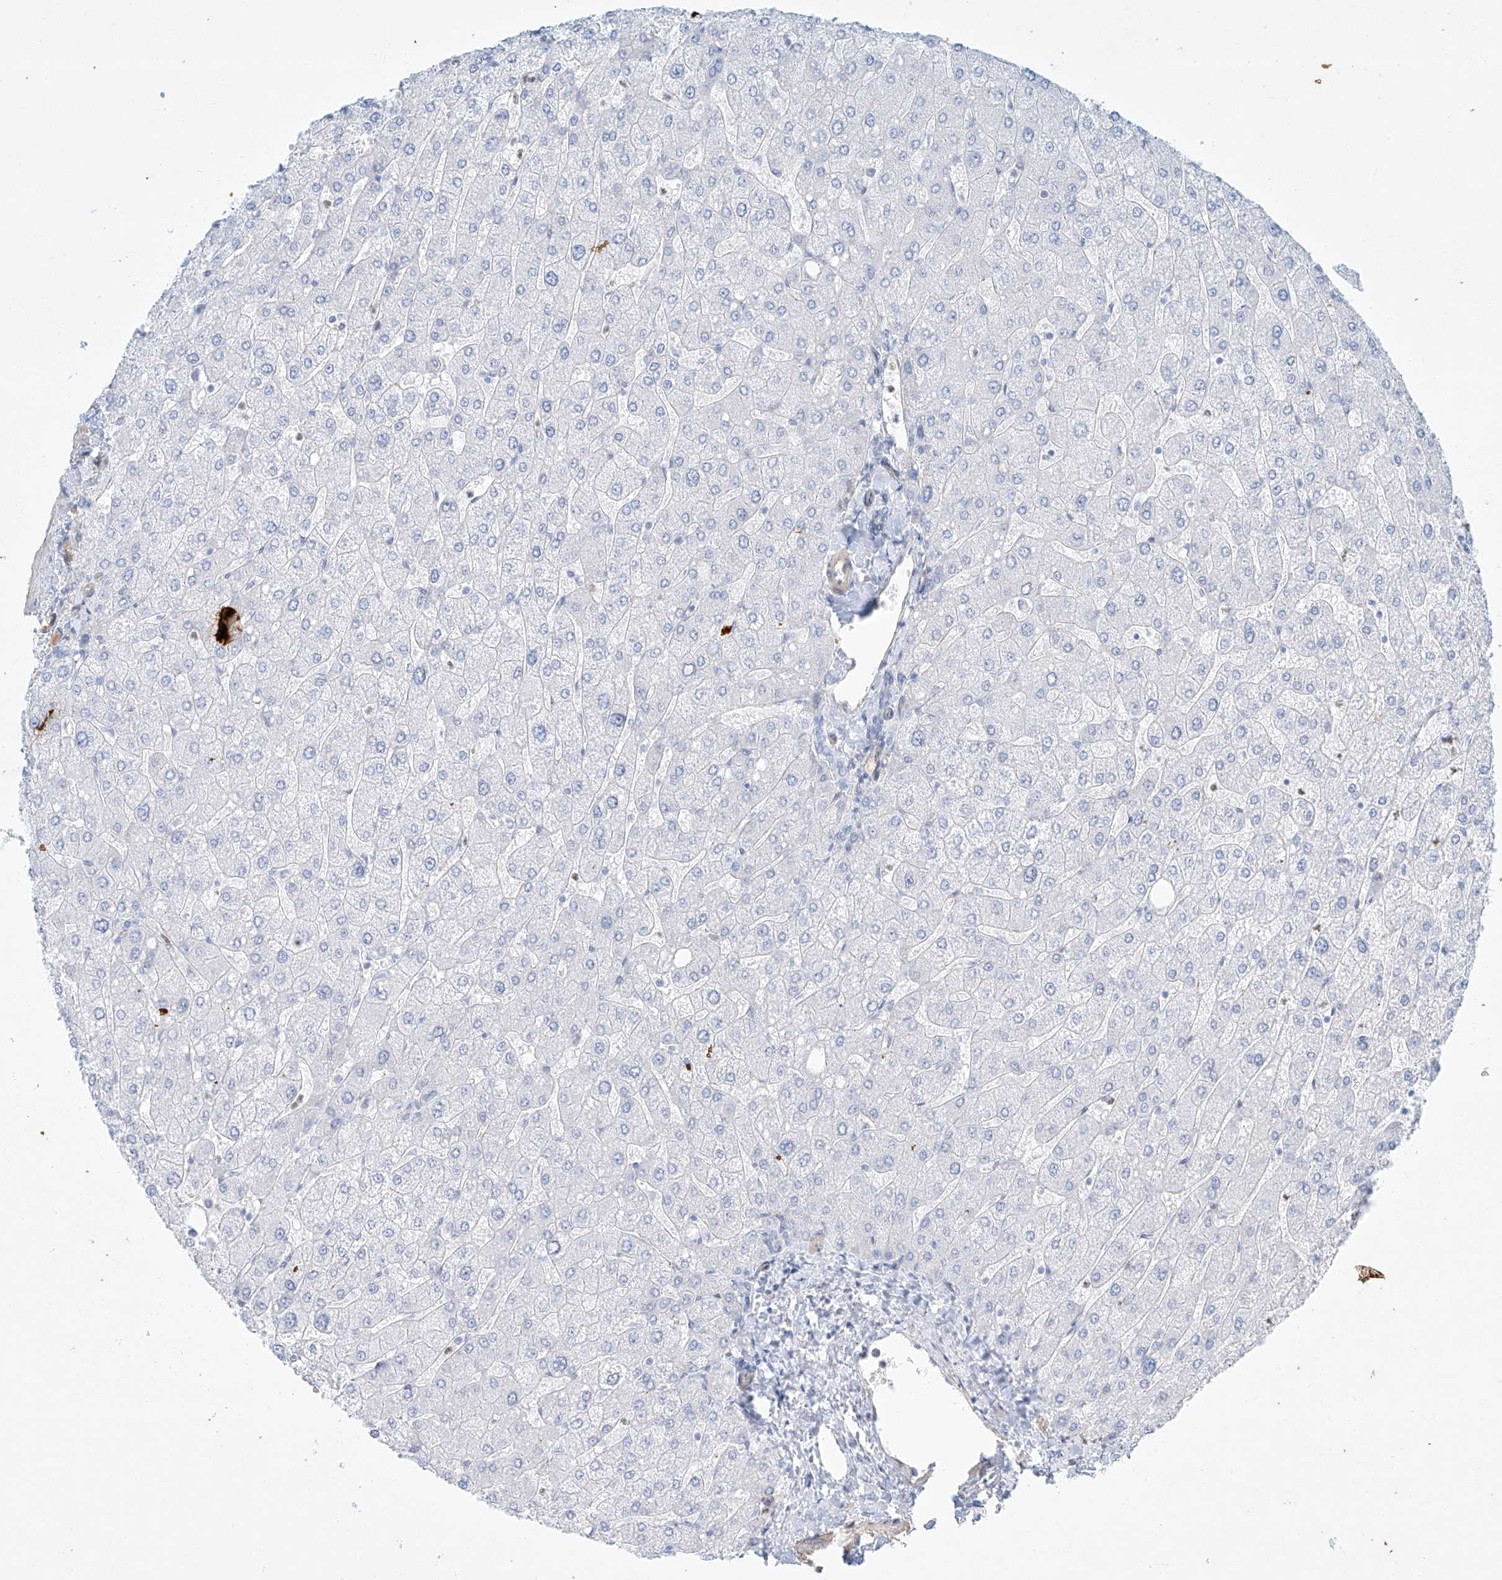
{"staining": {"intensity": "negative", "quantity": "none", "location": "none"}, "tissue": "liver", "cell_type": "Cholangiocytes", "image_type": "normal", "snomed": [{"axis": "morphology", "description": "Normal tissue, NOS"}, {"axis": "topography", "description": "Liver"}], "caption": "Immunohistochemistry (IHC) image of benign liver: liver stained with DAB (3,3'-diaminobenzidine) exhibits no significant protein staining in cholangiocytes. (Brightfield microscopy of DAB immunohistochemistry (IHC) at high magnification).", "gene": "REEP2", "patient": {"sex": "male", "age": 55}}